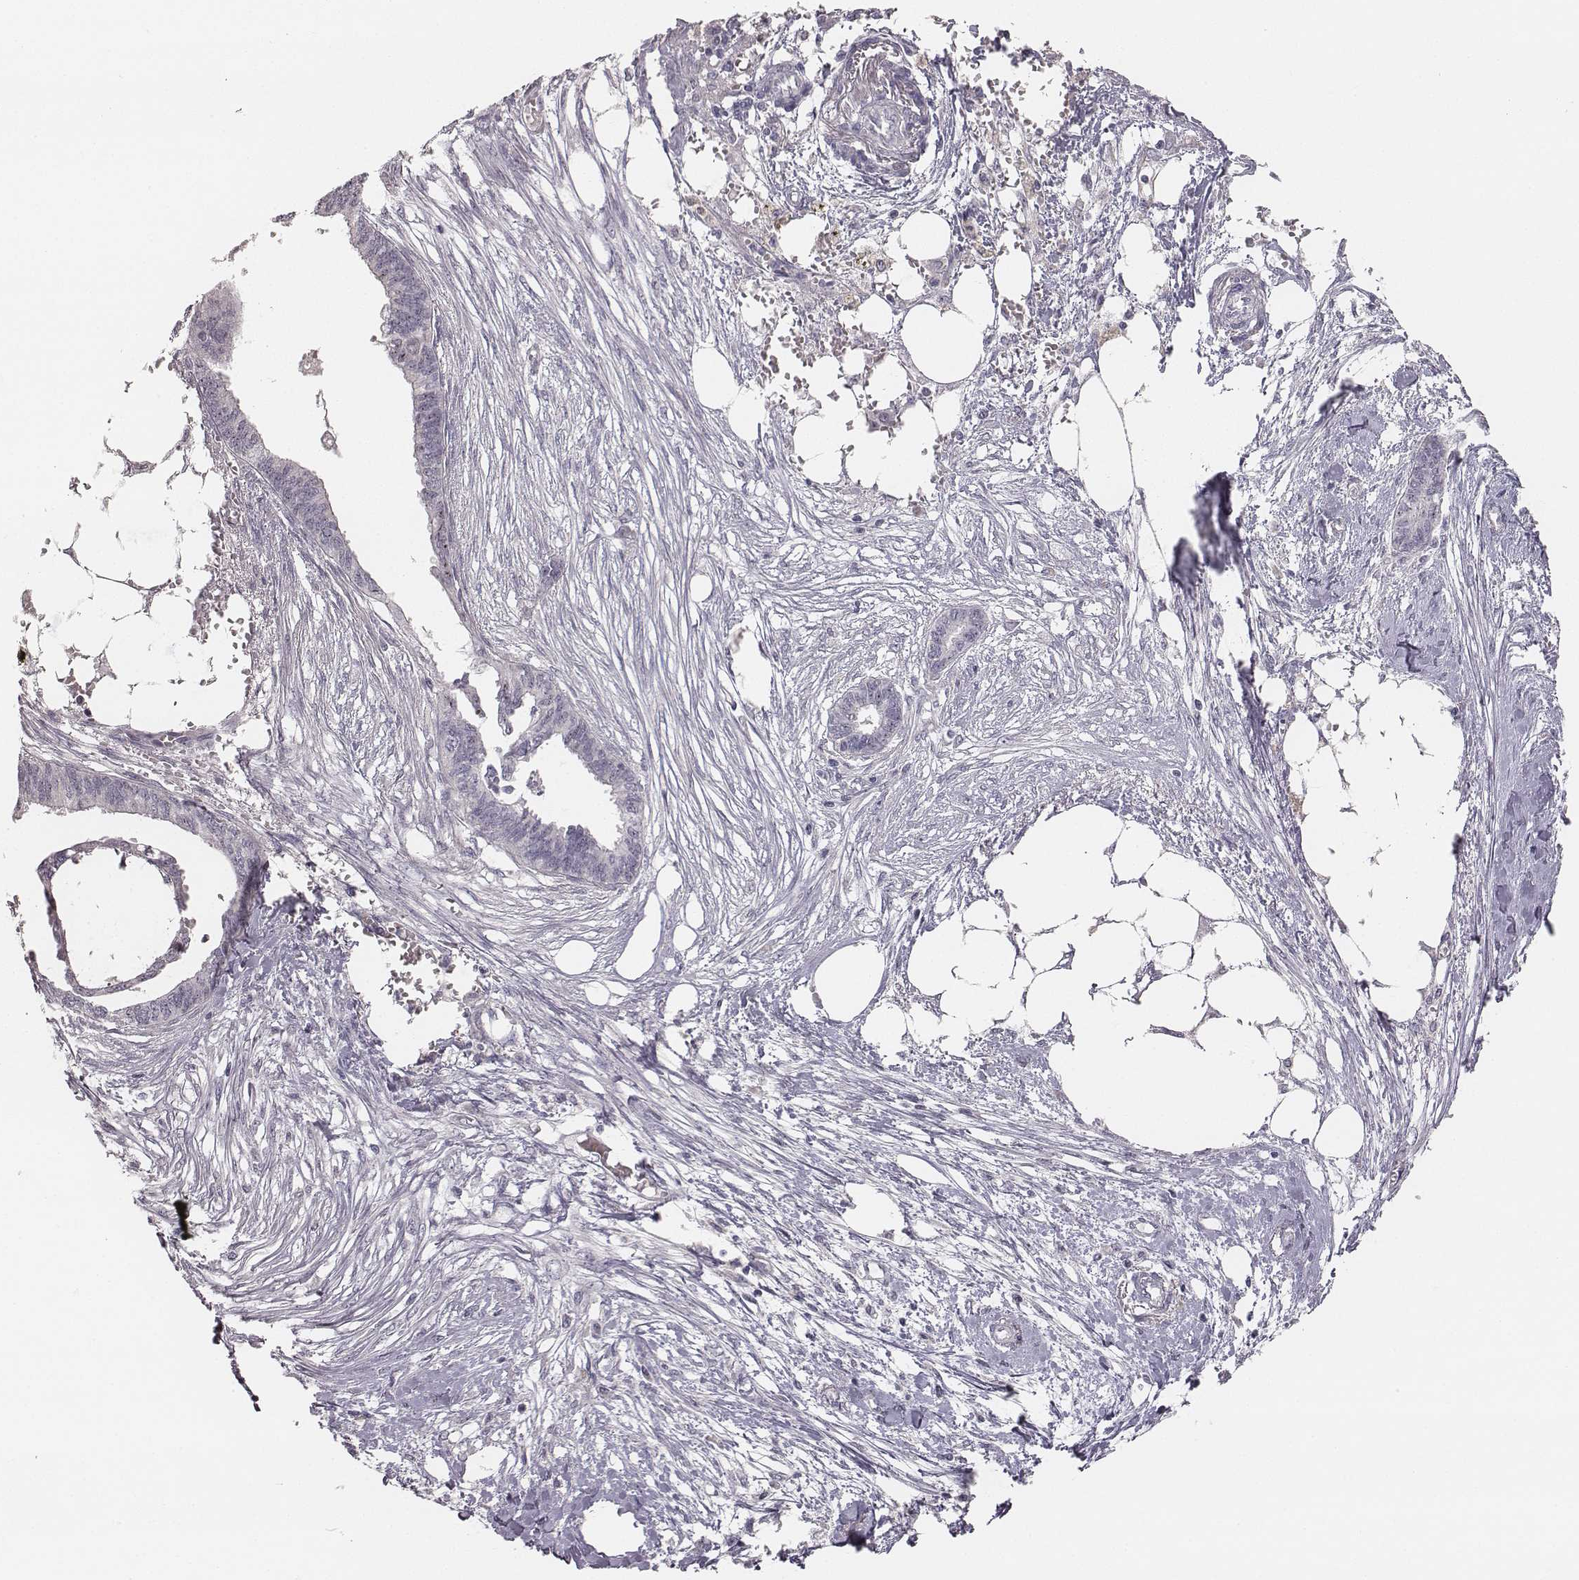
{"staining": {"intensity": "negative", "quantity": "none", "location": "none"}, "tissue": "endometrial cancer", "cell_type": "Tumor cells", "image_type": "cancer", "snomed": [{"axis": "morphology", "description": "Adenocarcinoma, NOS"}, {"axis": "morphology", "description": "Adenocarcinoma, metastatic, NOS"}, {"axis": "topography", "description": "Adipose tissue"}, {"axis": "topography", "description": "Endometrium"}], "caption": "The immunohistochemistry (IHC) image has no significant staining in tumor cells of adenocarcinoma (endometrial) tissue.", "gene": "NIFK", "patient": {"sex": "female", "age": 67}}